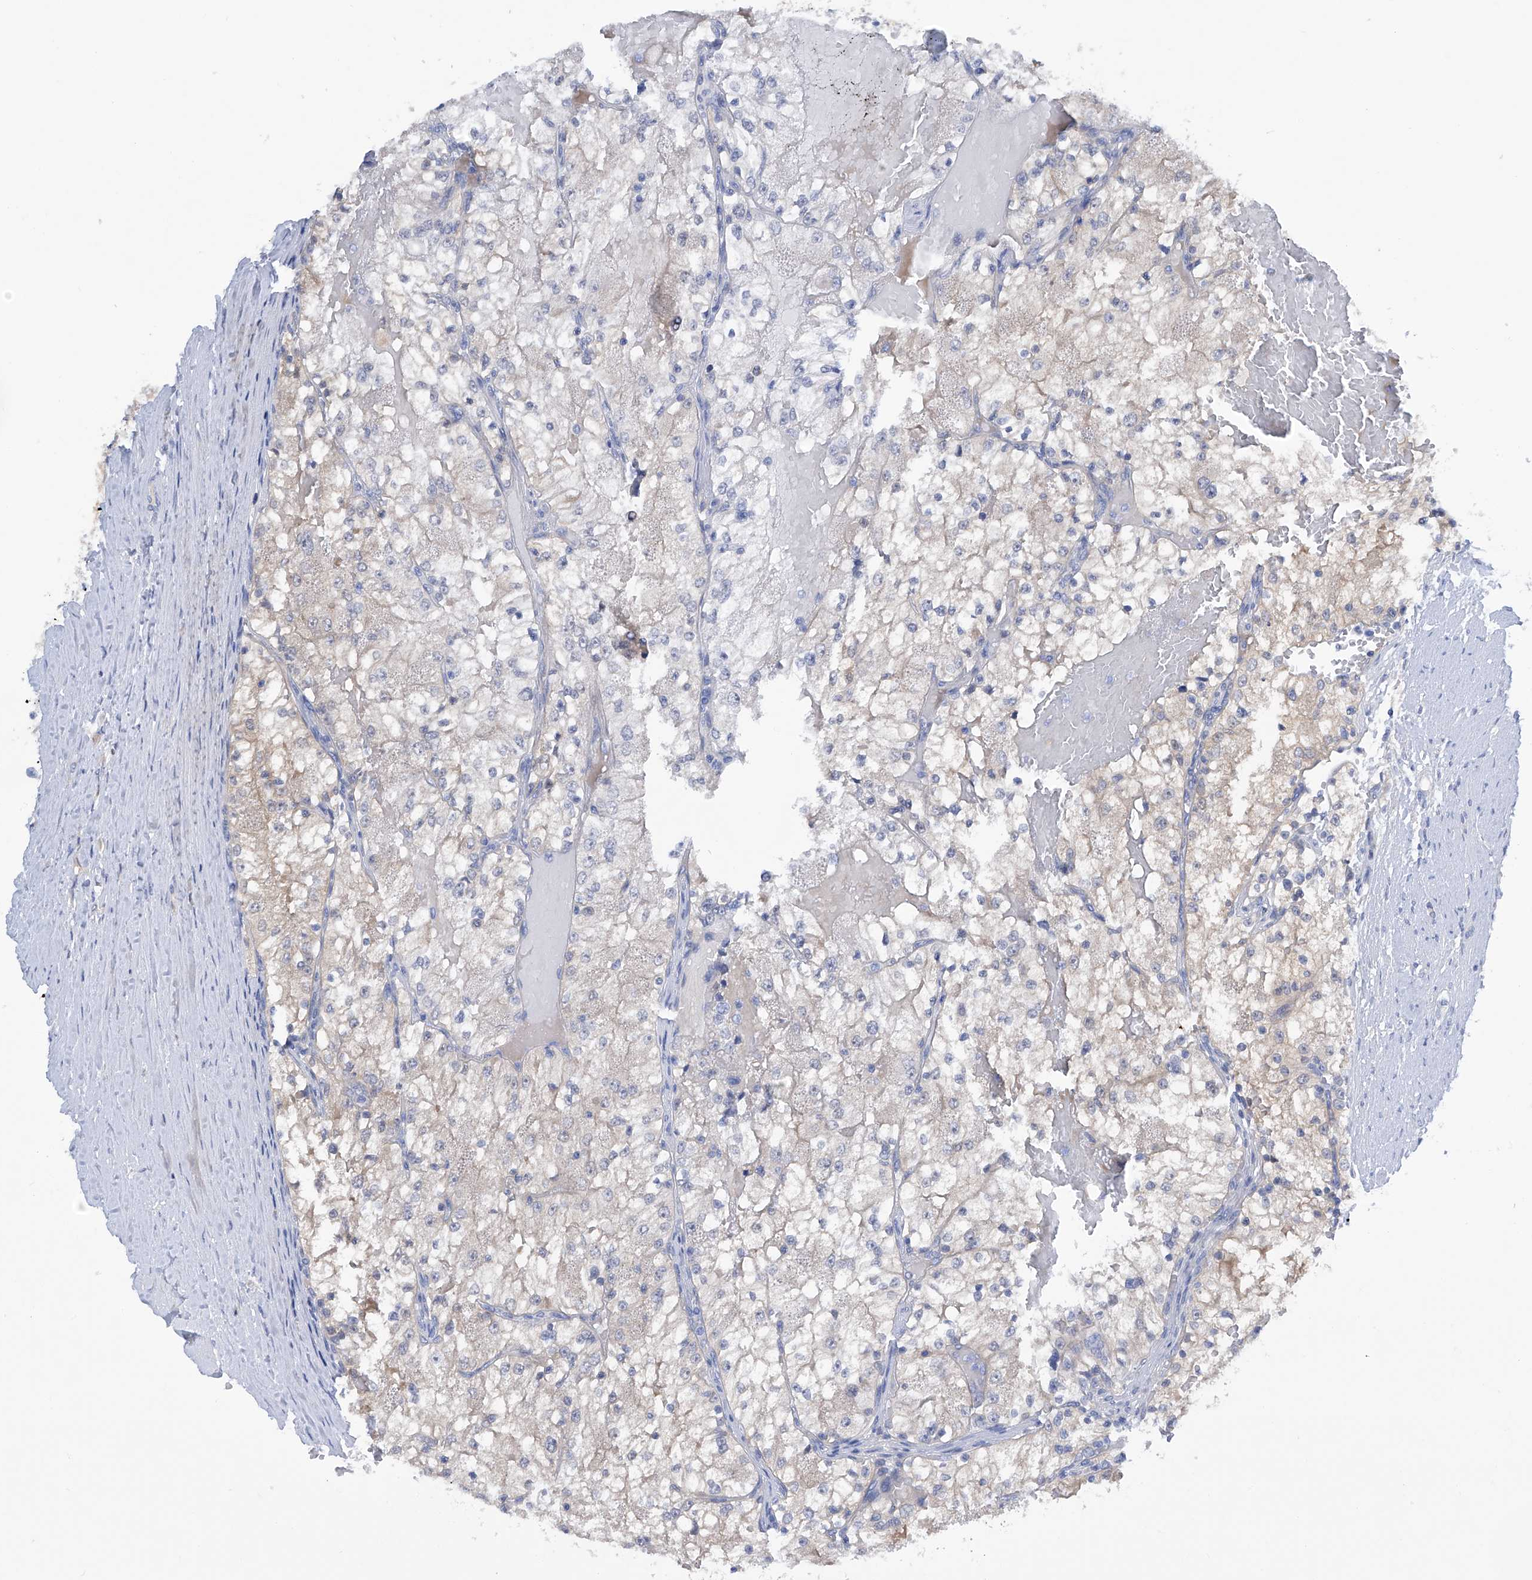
{"staining": {"intensity": "weak", "quantity": "<25%", "location": "cytoplasmic/membranous"}, "tissue": "renal cancer", "cell_type": "Tumor cells", "image_type": "cancer", "snomed": [{"axis": "morphology", "description": "Normal tissue, NOS"}, {"axis": "morphology", "description": "Adenocarcinoma, NOS"}, {"axis": "topography", "description": "Kidney"}], "caption": "This is an immunohistochemistry (IHC) histopathology image of renal cancer (adenocarcinoma). There is no expression in tumor cells.", "gene": "PGM3", "patient": {"sex": "male", "age": 68}}